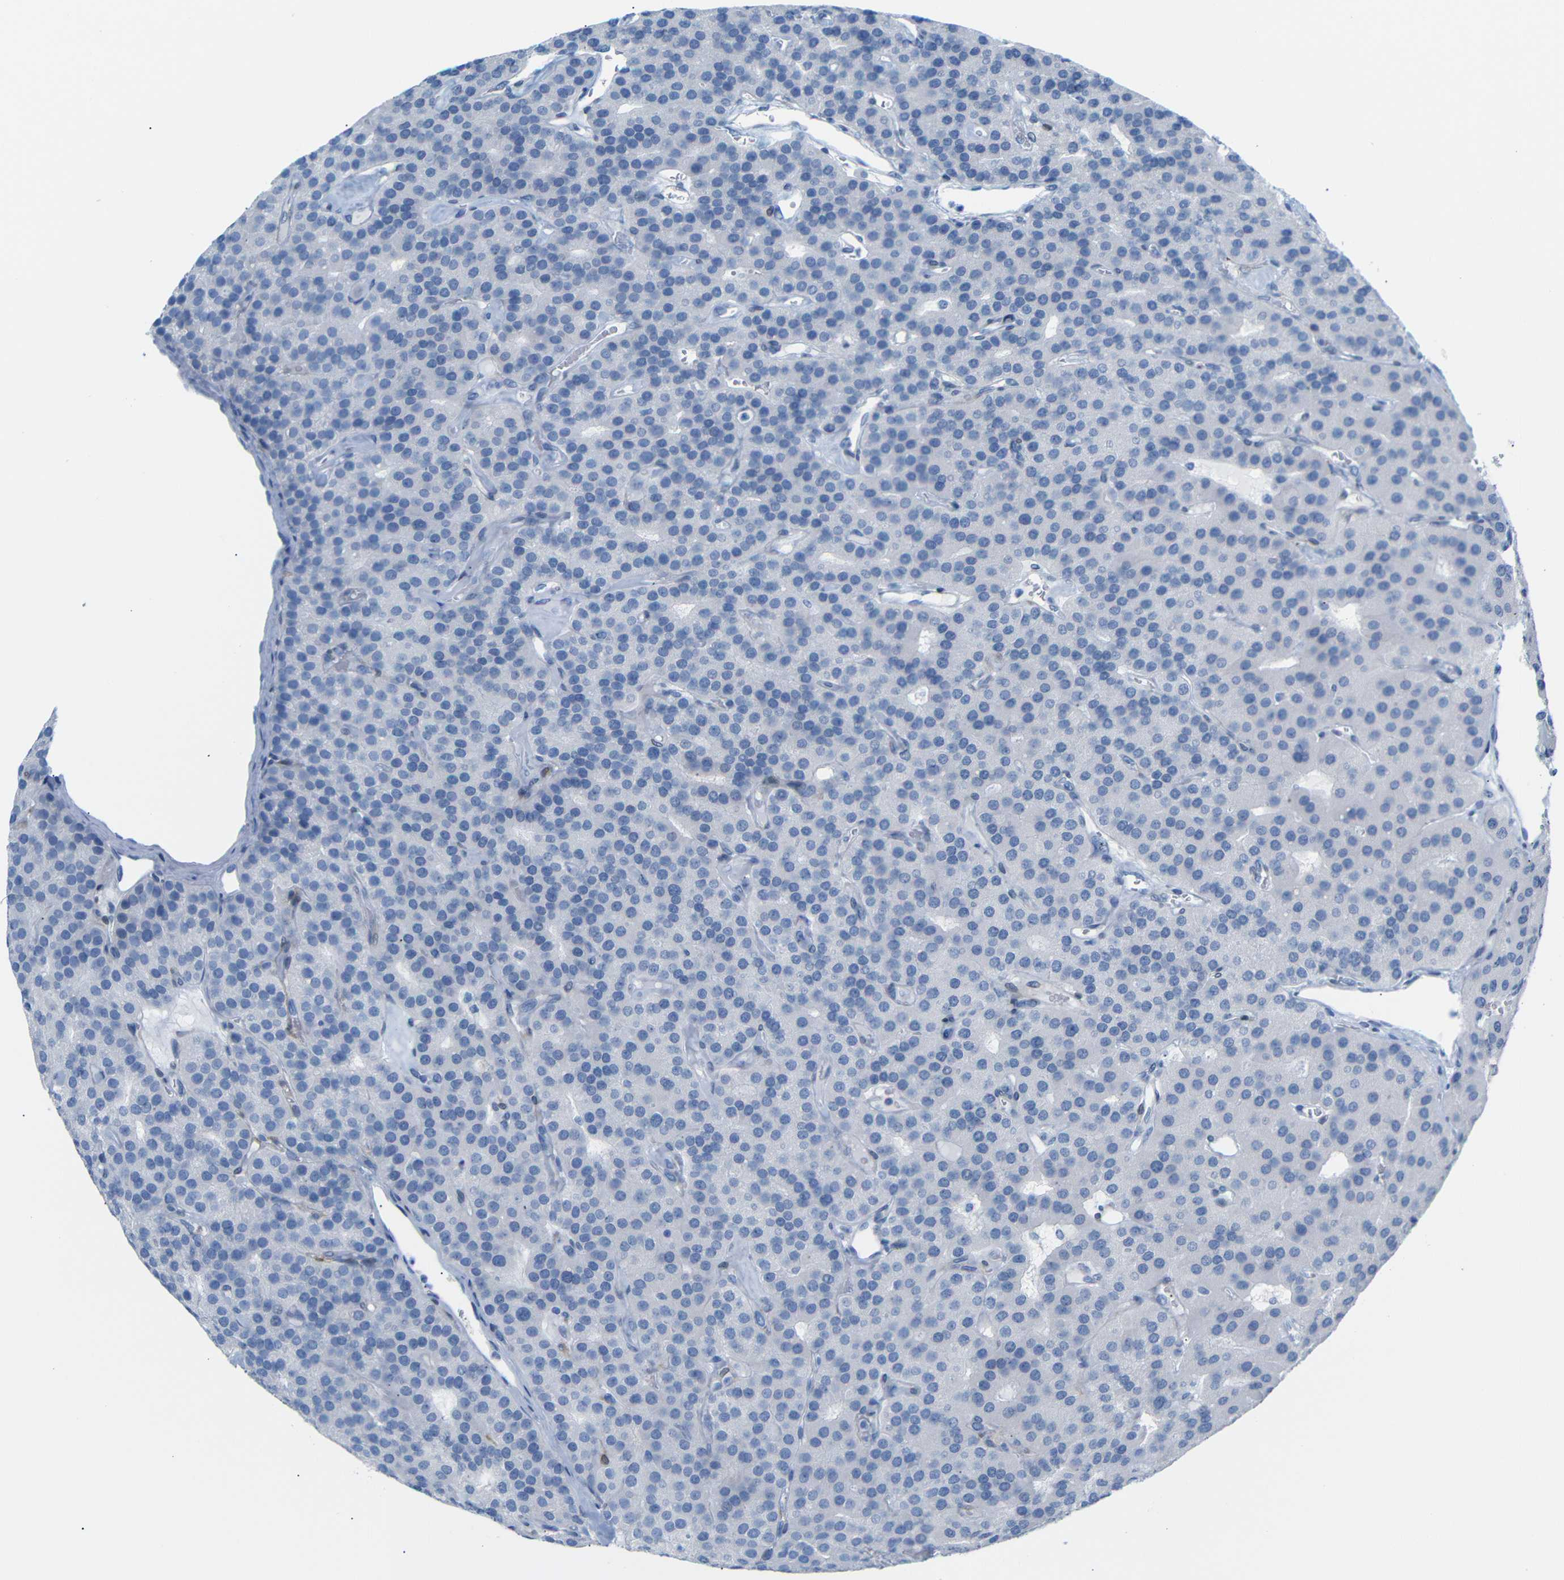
{"staining": {"intensity": "negative", "quantity": "none", "location": "none"}, "tissue": "parathyroid gland", "cell_type": "Glandular cells", "image_type": "normal", "snomed": [{"axis": "morphology", "description": "Normal tissue, NOS"}, {"axis": "morphology", "description": "Adenoma, NOS"}, {"axis": "topography", "description": "Parathyroid gland"}], "caption": "The image reveals no significant staining in glandular cells of parathyroid gland. (DAB immunohistochemistry (IHC), high magnification).", "gene": "MT1A", "patient": {"sex": "female", "age": 86}}